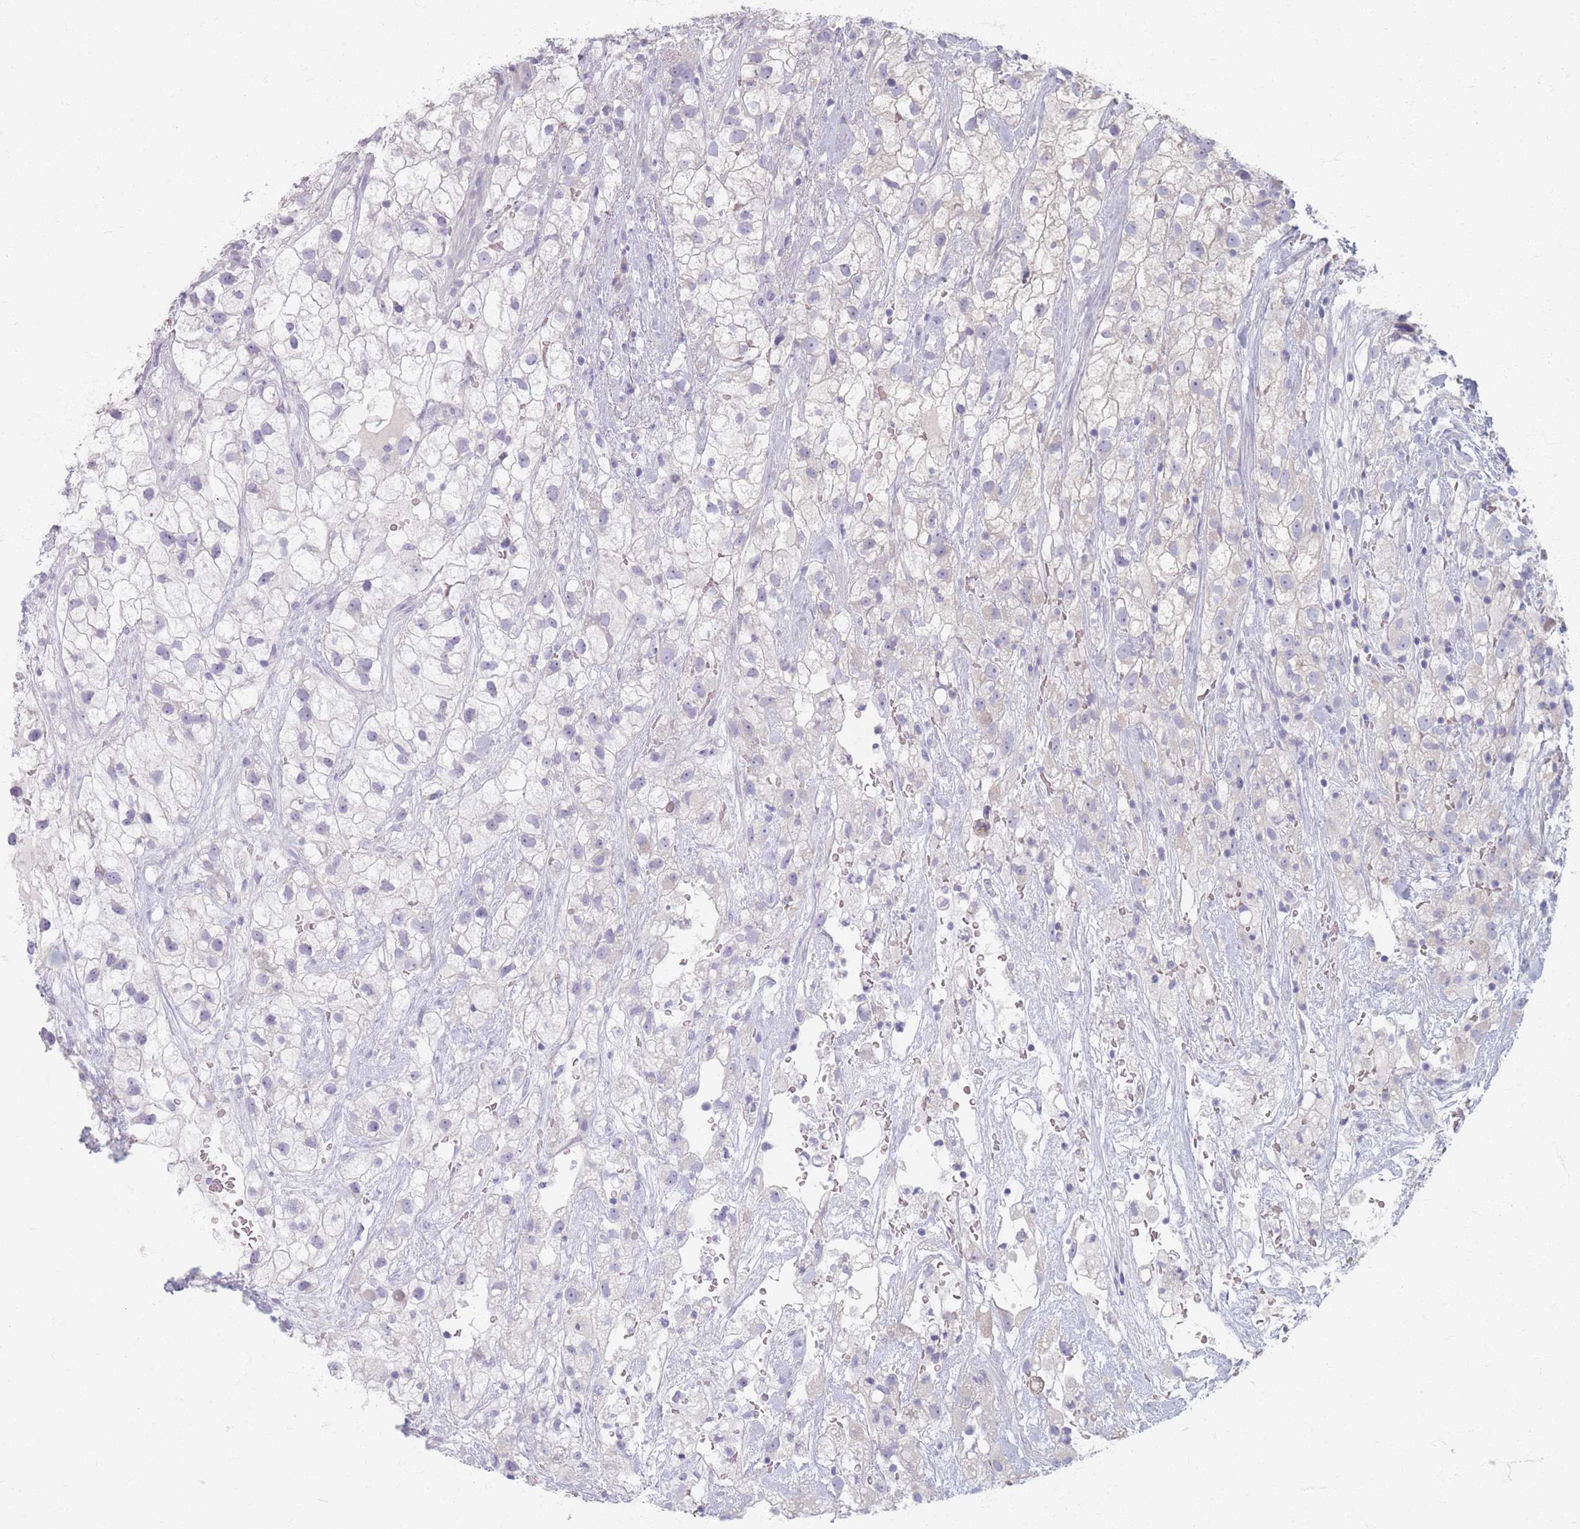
{"staining": {"intensity": "negative", "quantity": "none", "location": "none"}, "tissue": "renal cancer", "cell_type": "Tumor cells", "image_type": "cancer", "snomed": [{"axis": "morphology", "description": "Adenocarcinoma, NOS"}, {"axis": "topography", "description": "Kidney"}], "caption": "The immunohistochemistry micrograph has no significant staining in tumor cells of adenocarcinoma (renal) tissue. (DAB (3,3'-diaminobenzidine) immunohistochemistry with hematoxylin counter stain).", "gene": "PIGM", "patient": {"sex": "male", "age": 59}}